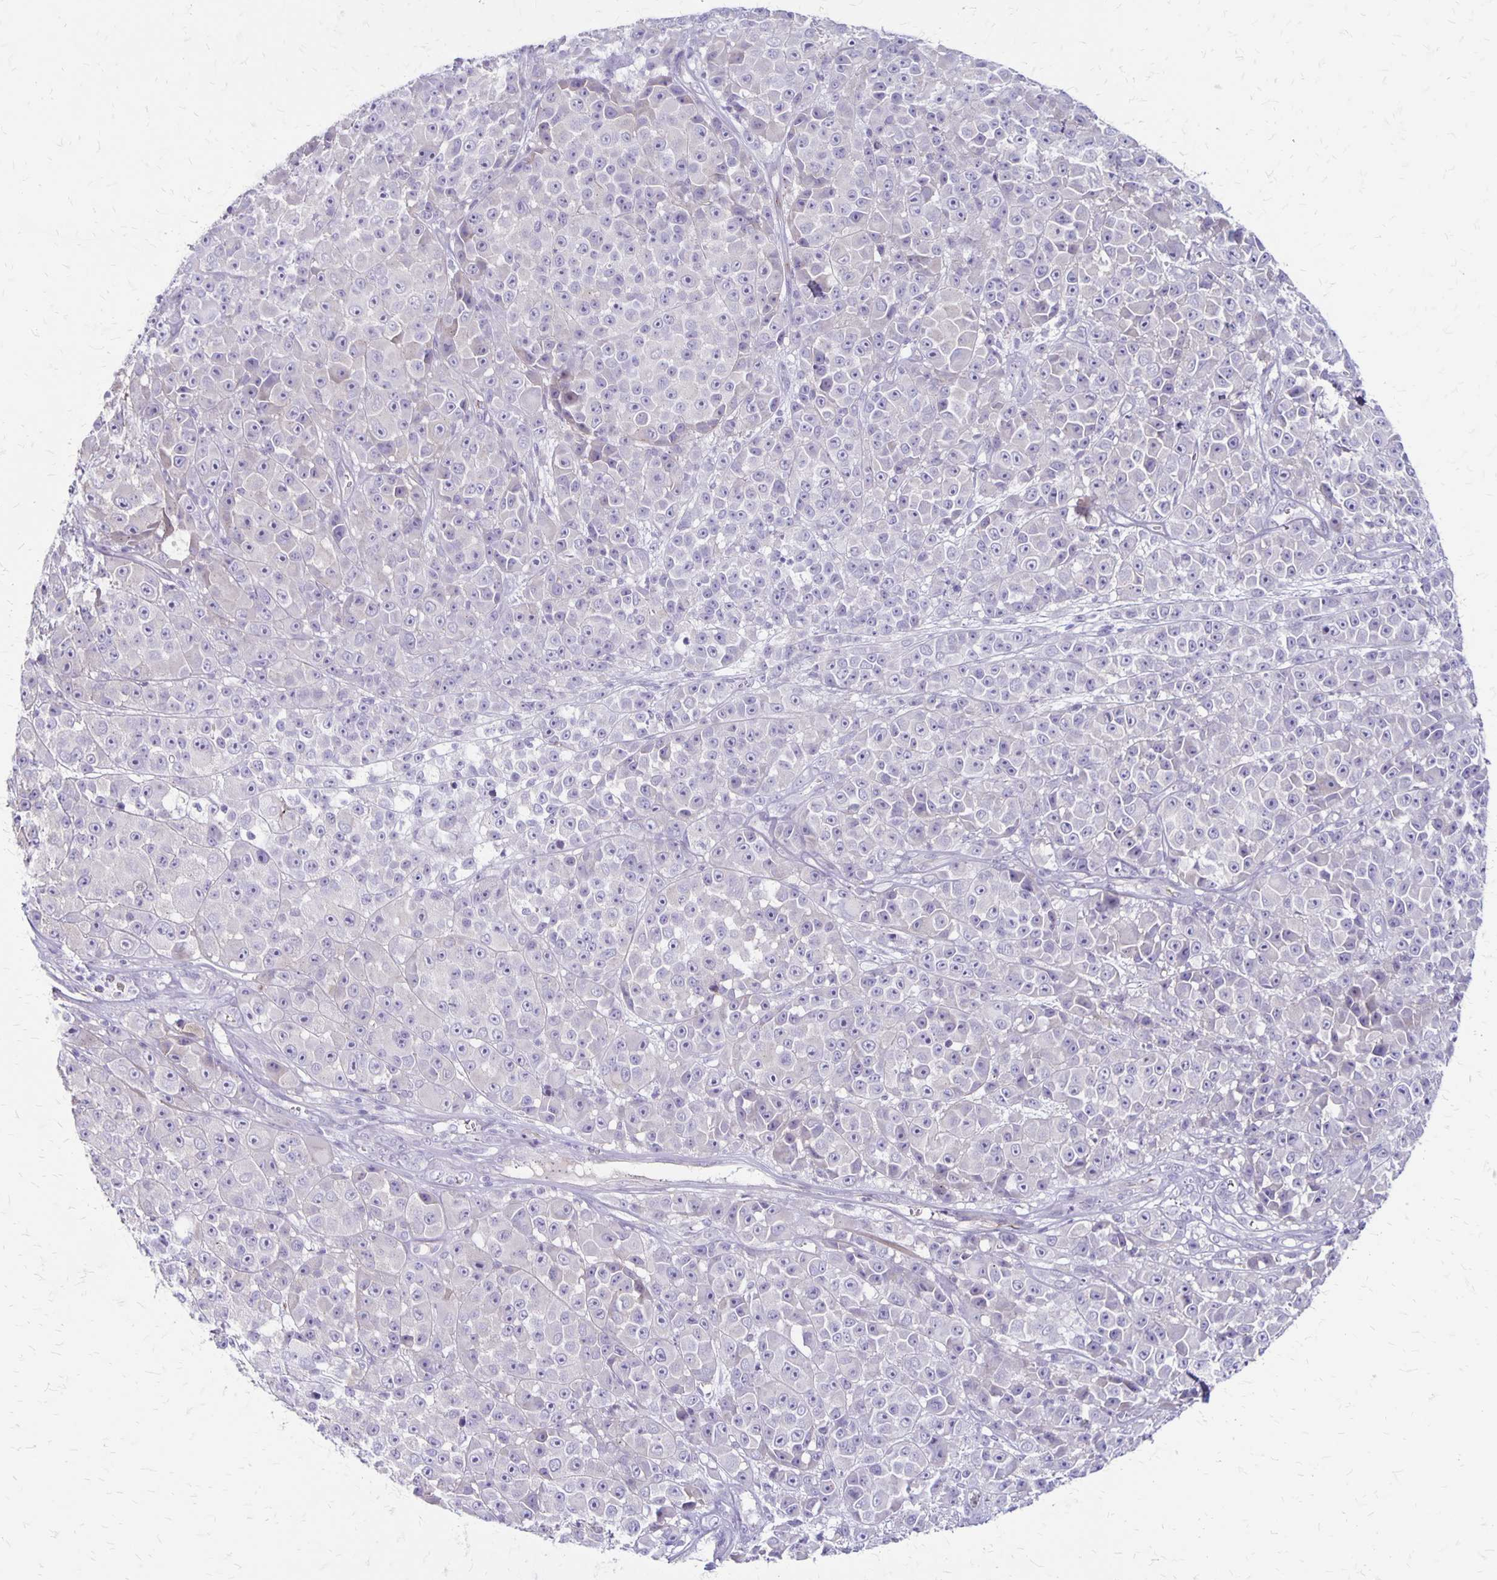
{"staining": {"intensity": "negative", "quantity": "none", "location": "none"}, "tissue": "melanoma", "cell_type": "Tumor cells", "image_type": "cancer", "snomed": [{"axis": "morphology", "description": "Malignant melanoma, NOS"}, {"axis": "topography", "description": "Skin"}, {"axis": "topography", "description": "Skin of back"}], "caption": "Photomicrograph shows no protein expression in tumor cells of melanoma tissue.", "gene": "HOMER1", "patient": {"sex": "male", "age": 91}}